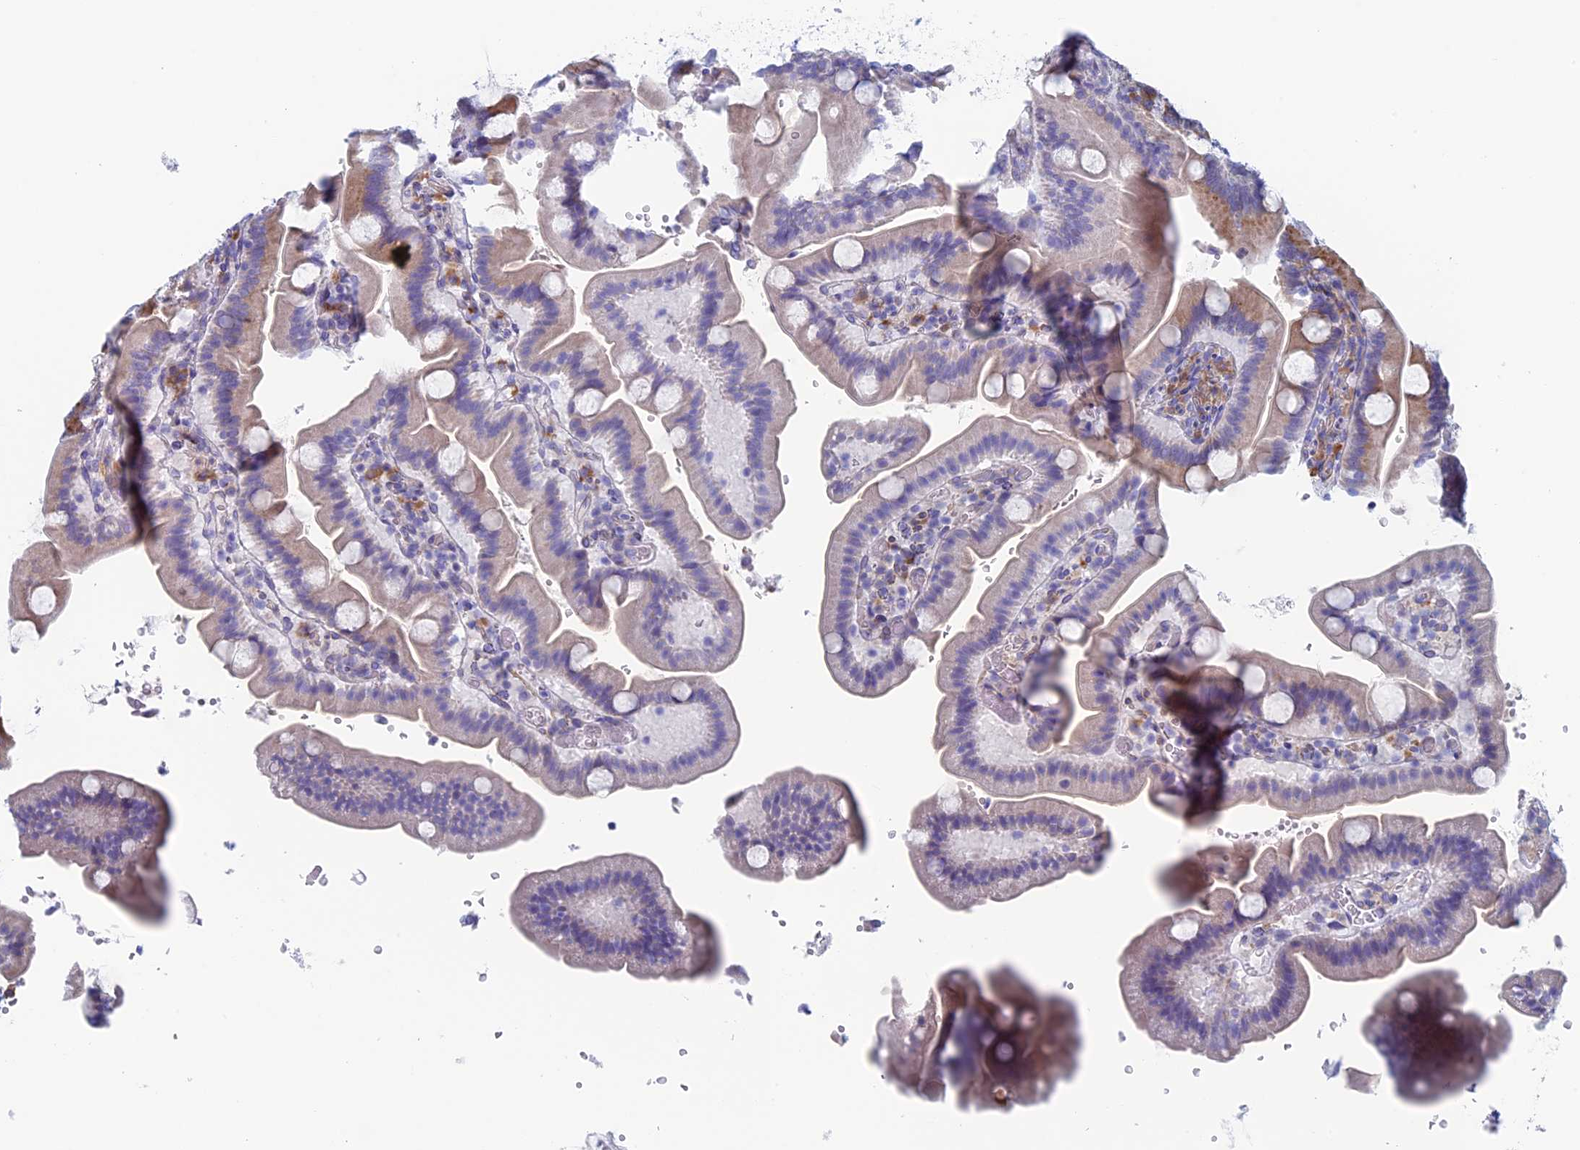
{"staining": {"intensity": "moderate", "quantity": "<25%", "location": "cytoplasmic/membranous"}, "tissue": "duodenum", "cell_type": "Glandular cells", "image_type": "normal", "snomed": [{"axis": "morphology", "description": "Normal tissue, NOS"}, {"axis": "topography", "description": "Duodenum"}], "caption": "The photomicrograph demonstrates immunohistochemical staining of normal duodenum. There is moderate cytoplasmic/membranous staining is seen in approximately <25% of glandular cells.", "gene": "MAGEB6", "patient": {"sex": "male", "age": 55}}